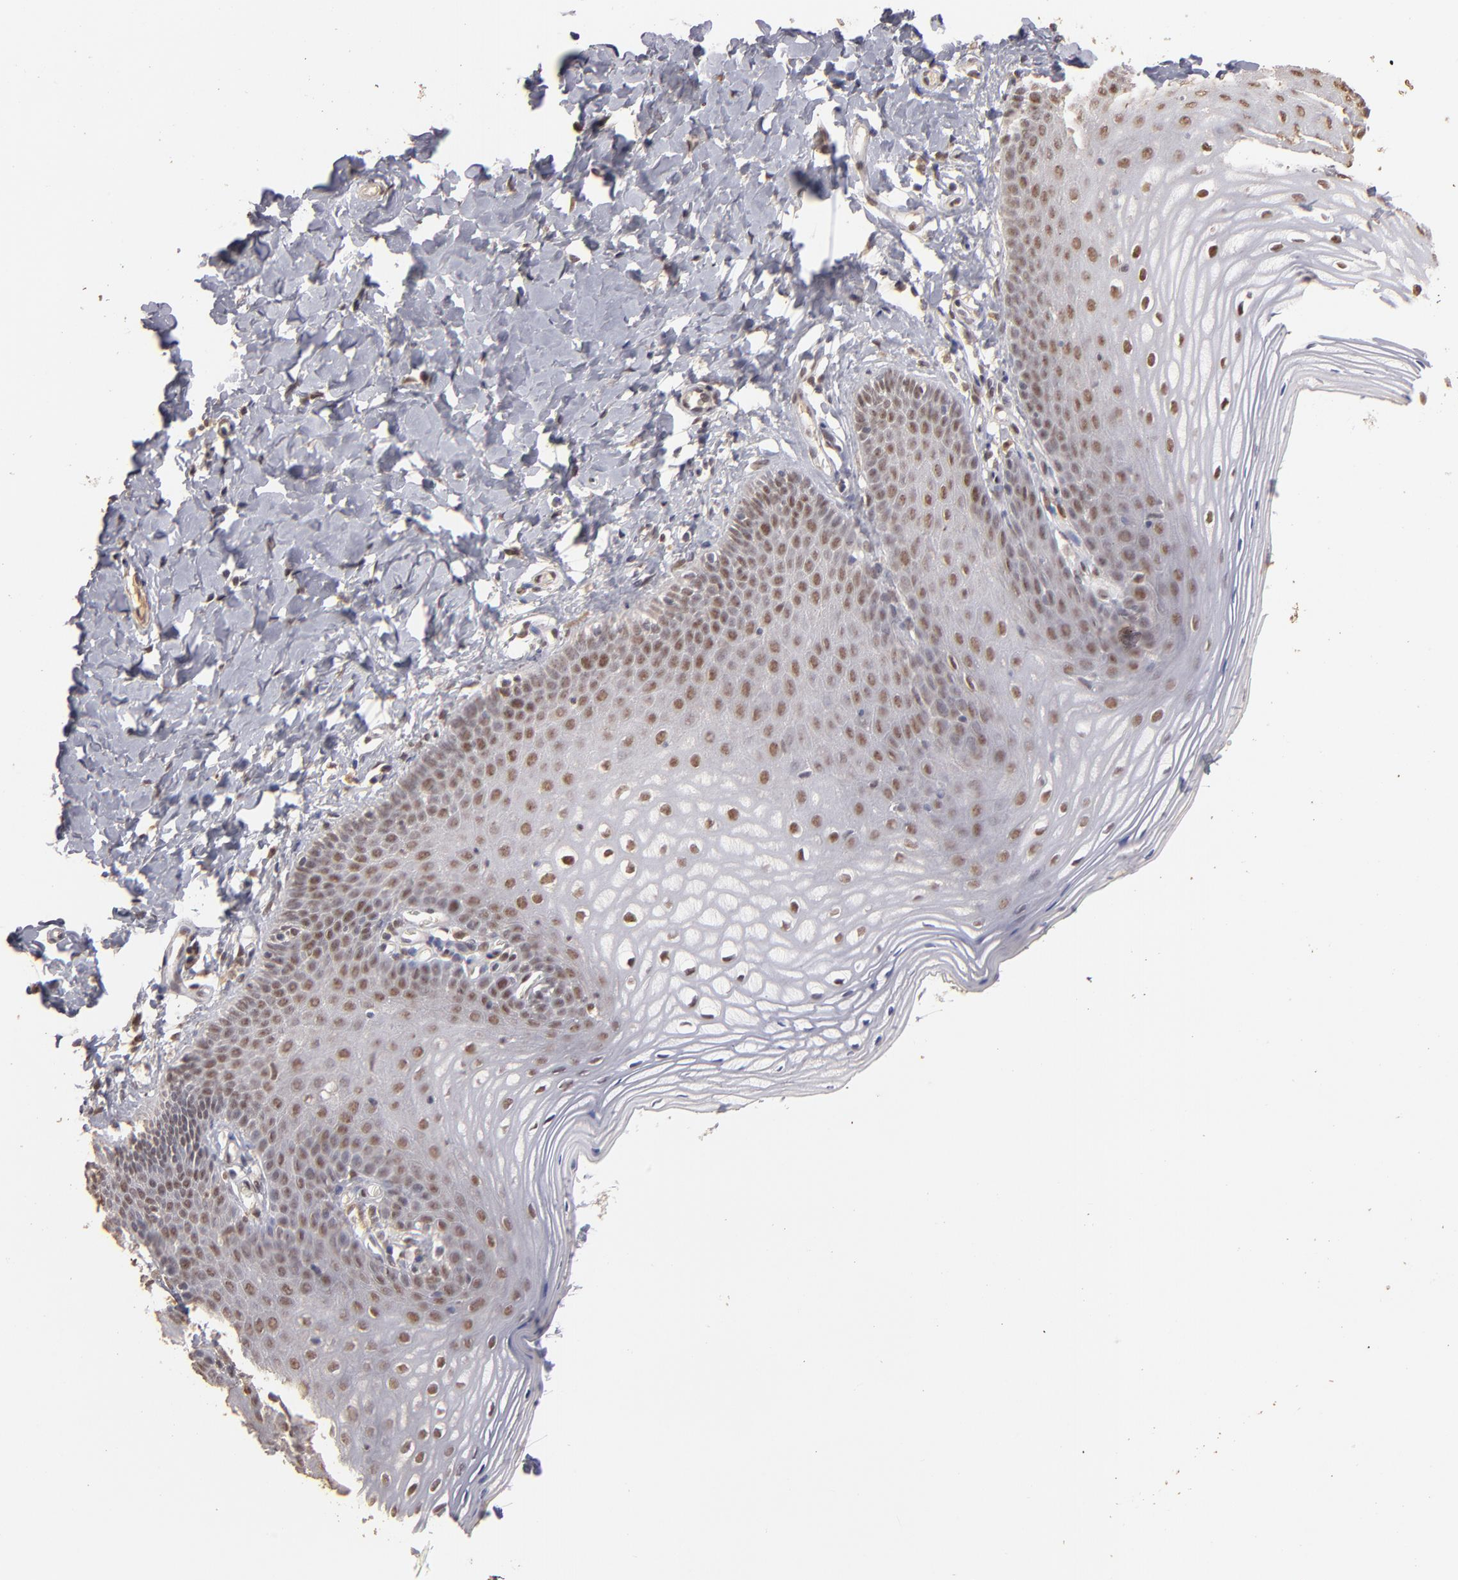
{"staining": {"intensity": "moderate", "quantity": ">75%", "location": "nuclear"}, "tissue": "vagina", "cell_type": "Squamous epithelial cells", "image_type": "normal", "snomed": [{"axis": "morphology", "description": "Normal tissue, NOS"}, {"axis": "topography", "description": "Vagina"}], "caption": "This is an image of immunohistochemistry (IHC) staining of normal vagina, which shows moderate expression in the nuclear of squamous epithelial cells.", "gene": "CLOCK", "patient": {"sex": "female", "age": 55}}